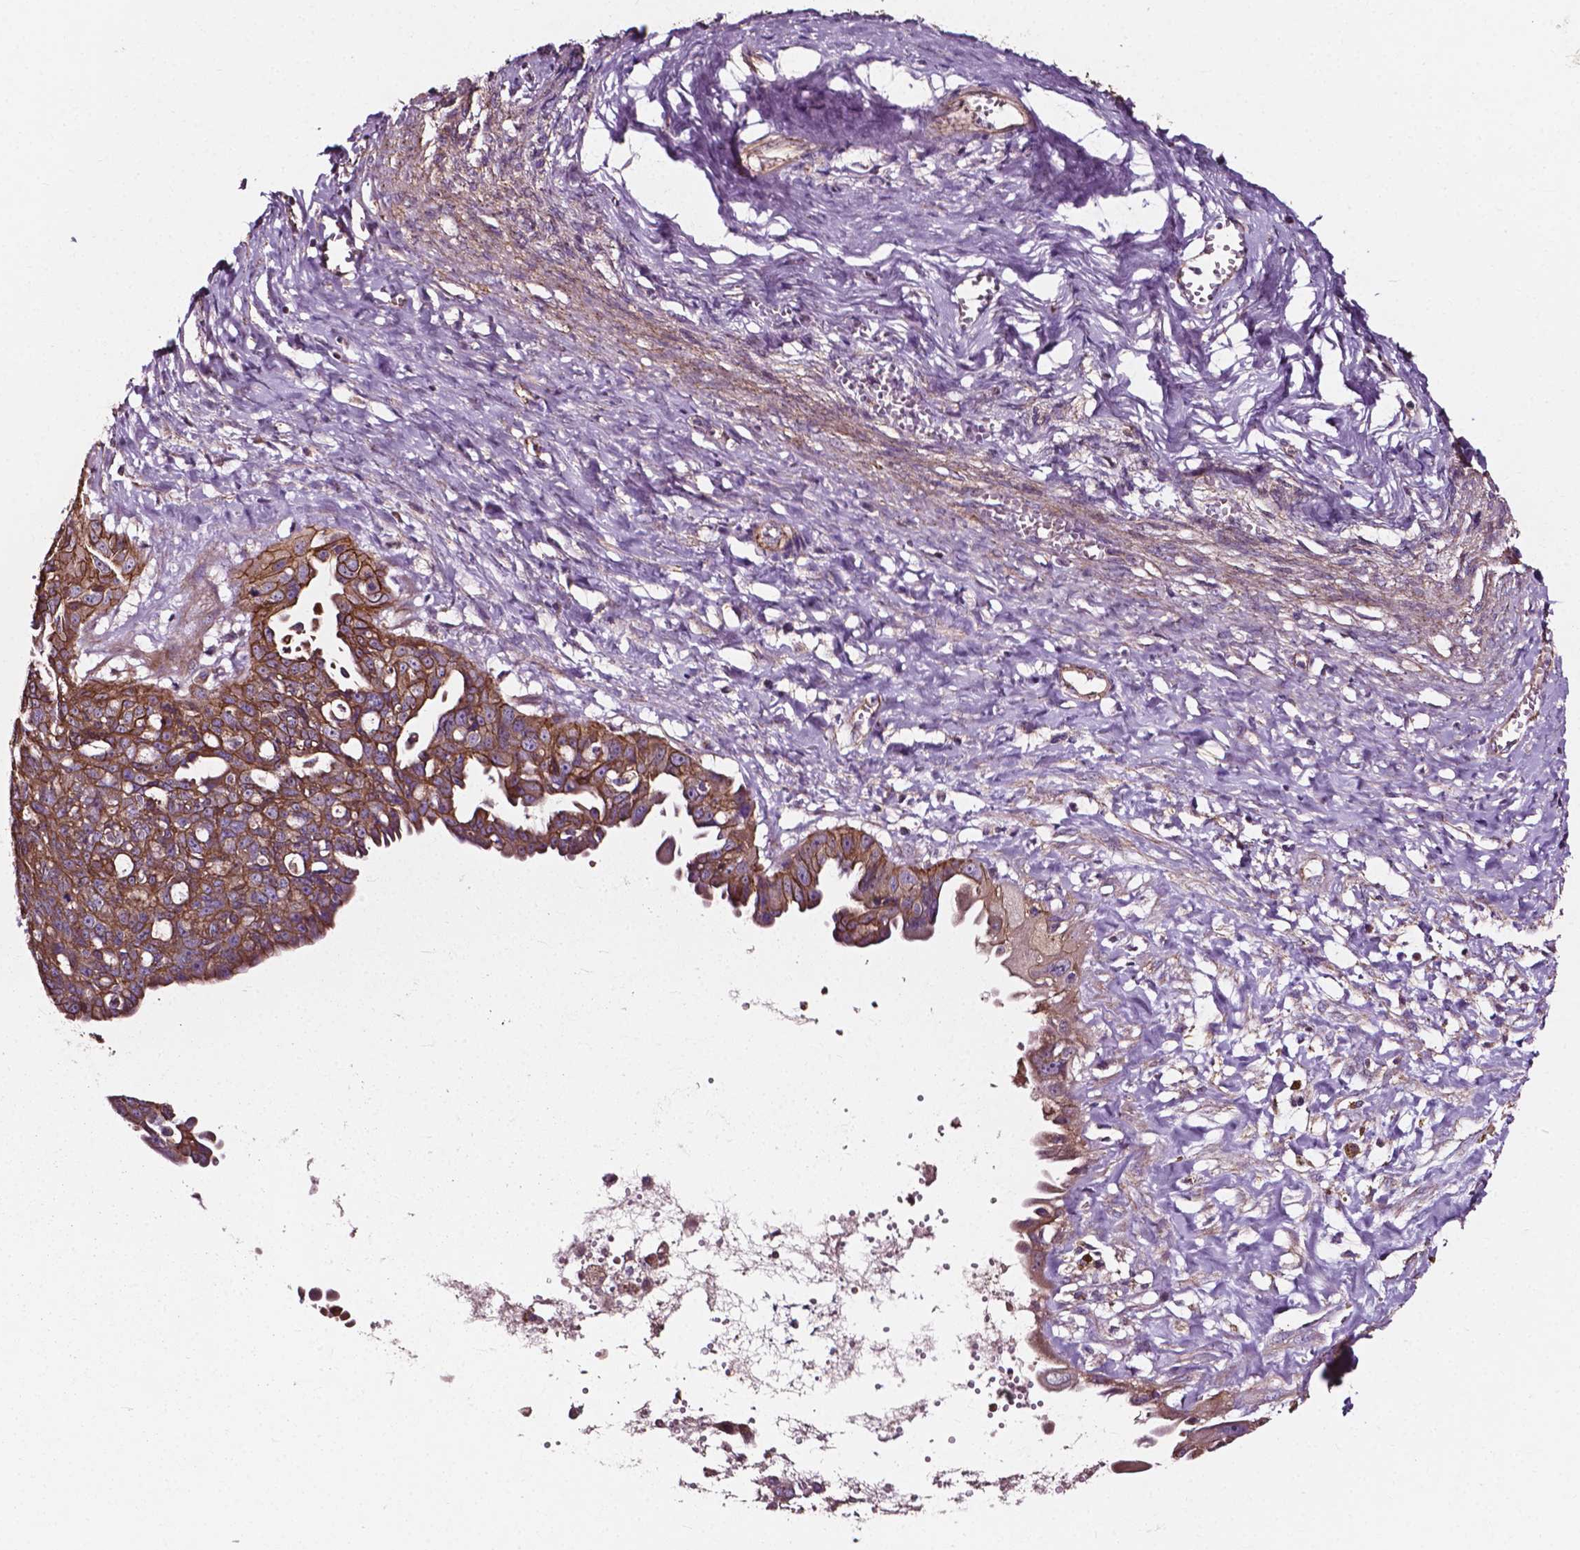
{"staining": {"intensity": "moderate", "quantity": ">75%", "location": "cytoplasmic/membranous"}, "tissue": "ovarian cancer", "cell_type": "Tumor cells", "image_type": "cancer", "snomed": [{"axis": "morphology", "description": "Carcinoma, endometroid"}, {"axis": "topography", "description": "Ovary"}], "caption": "Protein analysis of ovarian cancer (endometroid carcinoma) tissue exhibits moderate cytoplasmic/membranous staining in approximately >75% of tumor cells.", "gene": "ATG16L1", "patient": {"sex": "female", "age": 70}}